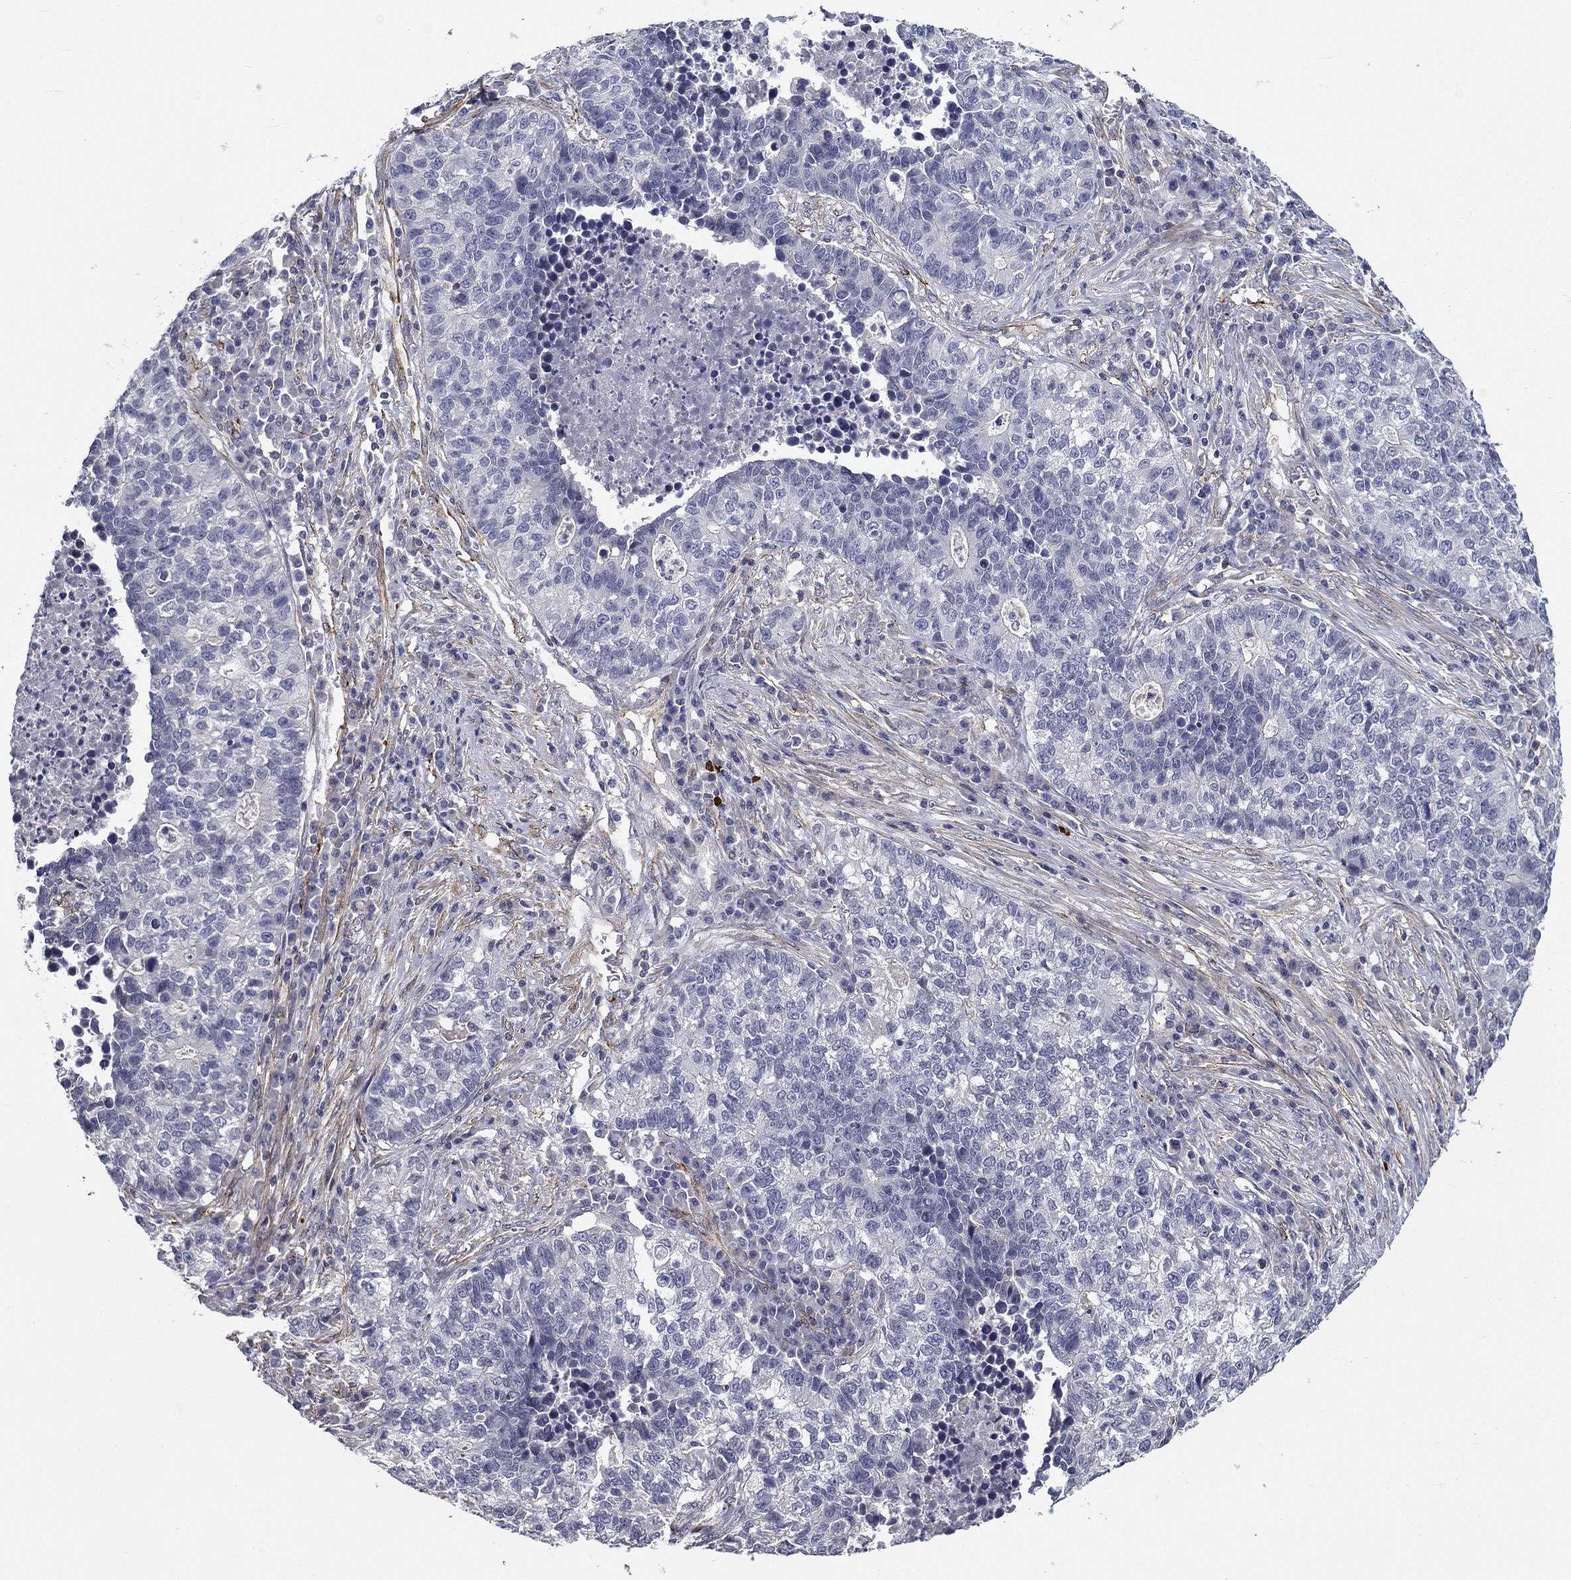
{"staining": {"intensity": "negative", "quantity": "none", "location": "none"}, "tissue": "lung cancer", "cell_type": "Tumor cells", "image_type": "cancer", "snomed": [{"axis": "morphology", "description": "Adenocarcinoma, NOS"}, {"axis": "topography", "description": "Lung"}], "caption": "The IHC micrograph has no significant expression in tumor cells of lung cancer tissue.", "gene": "SYNC", "patient": {"sex": "male", "age": 57}}